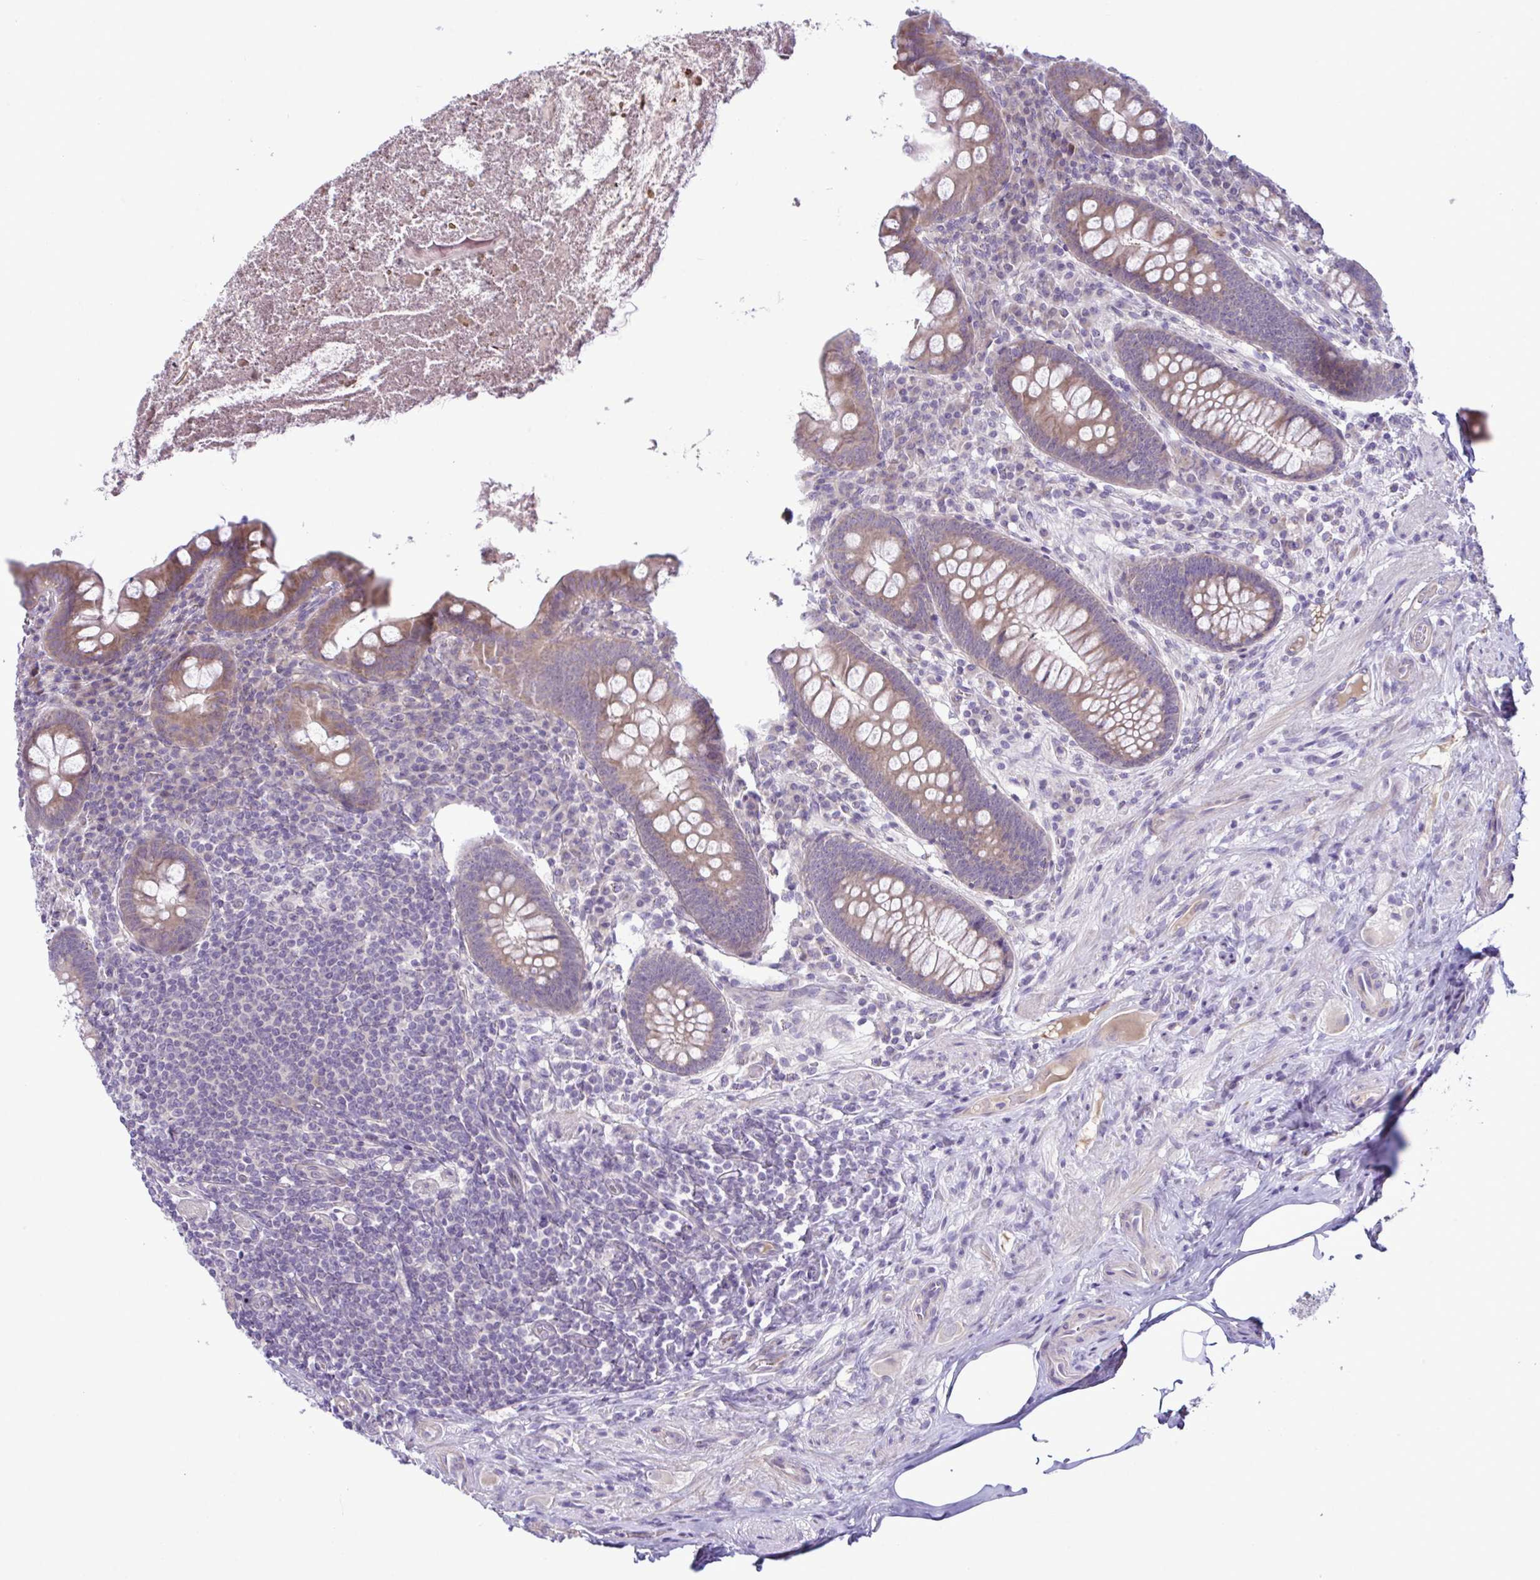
{"staining": {"intensity": "moderate", "quantity": "25%-75%", "location": "cytoplasmic/membranous"}, "tissue": "appendix", "cell_type": "Glandular cells", "image_type": "normal", "snomed": [{"axis": "morphology", "description": "Normal tissue, NOS"}, {"axis": "topography", "description": "Appendix"}], "caption": "IHC (DAB (3,3'-diaminobenzidine)) staining of benign appendix reveals moderate cytoplasmic/membranous protein expression in approximately 25%-75% of glandular cells. (Stains: DAB (3,3'-diaminobenzidine) in brown, nuclei in blue, Microscopy: brightfield microscopy at high magnification).", "gene": "SYNPO2L", "patient": {"sex": "male", "age": 71}}